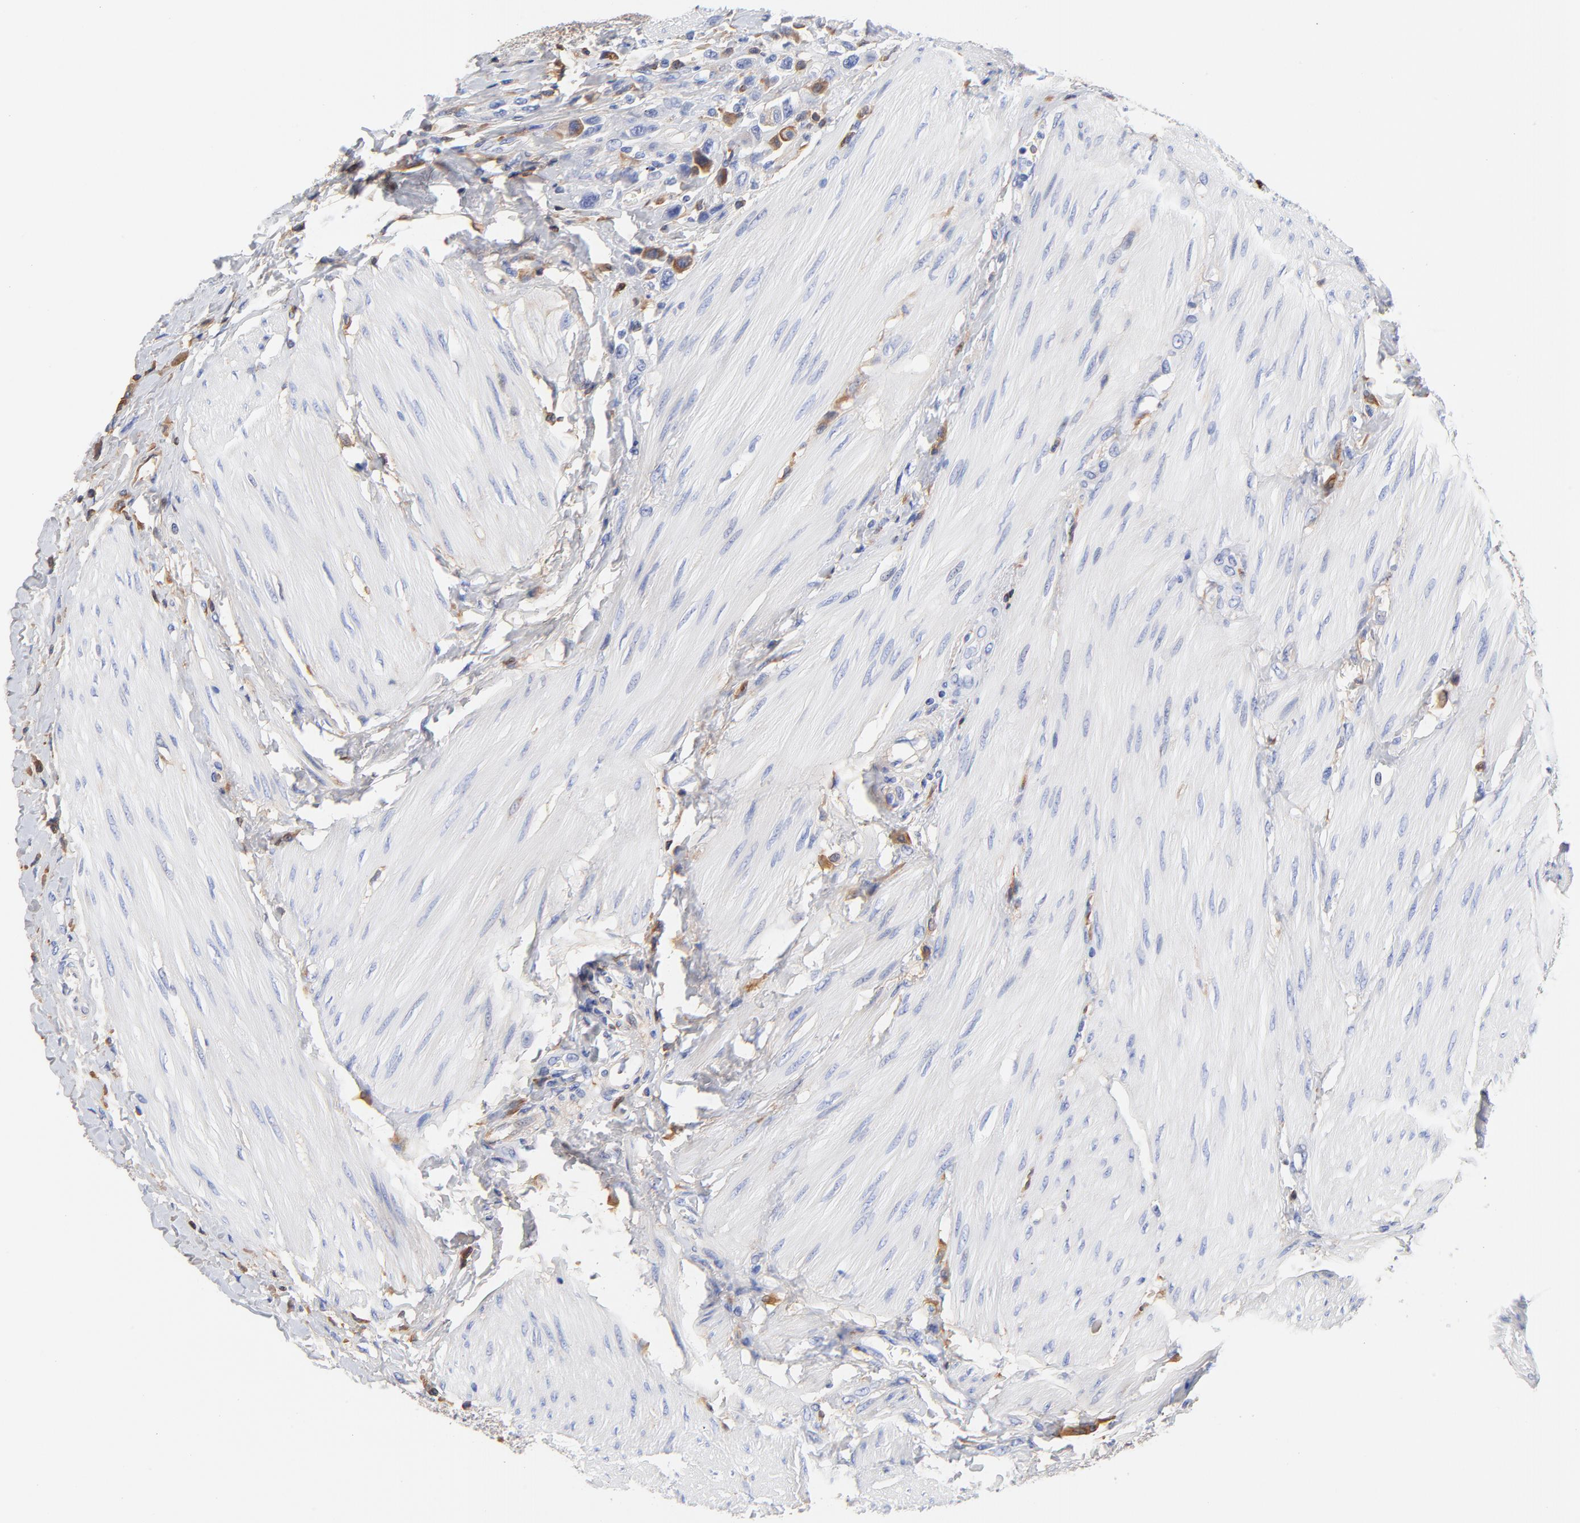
{"staining": {"intensity": "weak", "quantity": "<25%", "location": "cytoplasmic/membranous"}, "tissue": "urothelial cancer", "cell_type": "Tumor cells", "image_type": "cancer", "snomed": [{"axis": "morphology", "description": "Urothelial carcinoma, High grade"}, {"axis": "topography", "description": "Urinary bladder"}], "caption": "A high-resolution histopathology image shows IHC staining of urothelial cancer, which demonstrates no significant positivity in tumor cells.", "gene": "IGLV3-10", "patient": {"sex": "male", "age": 50}}